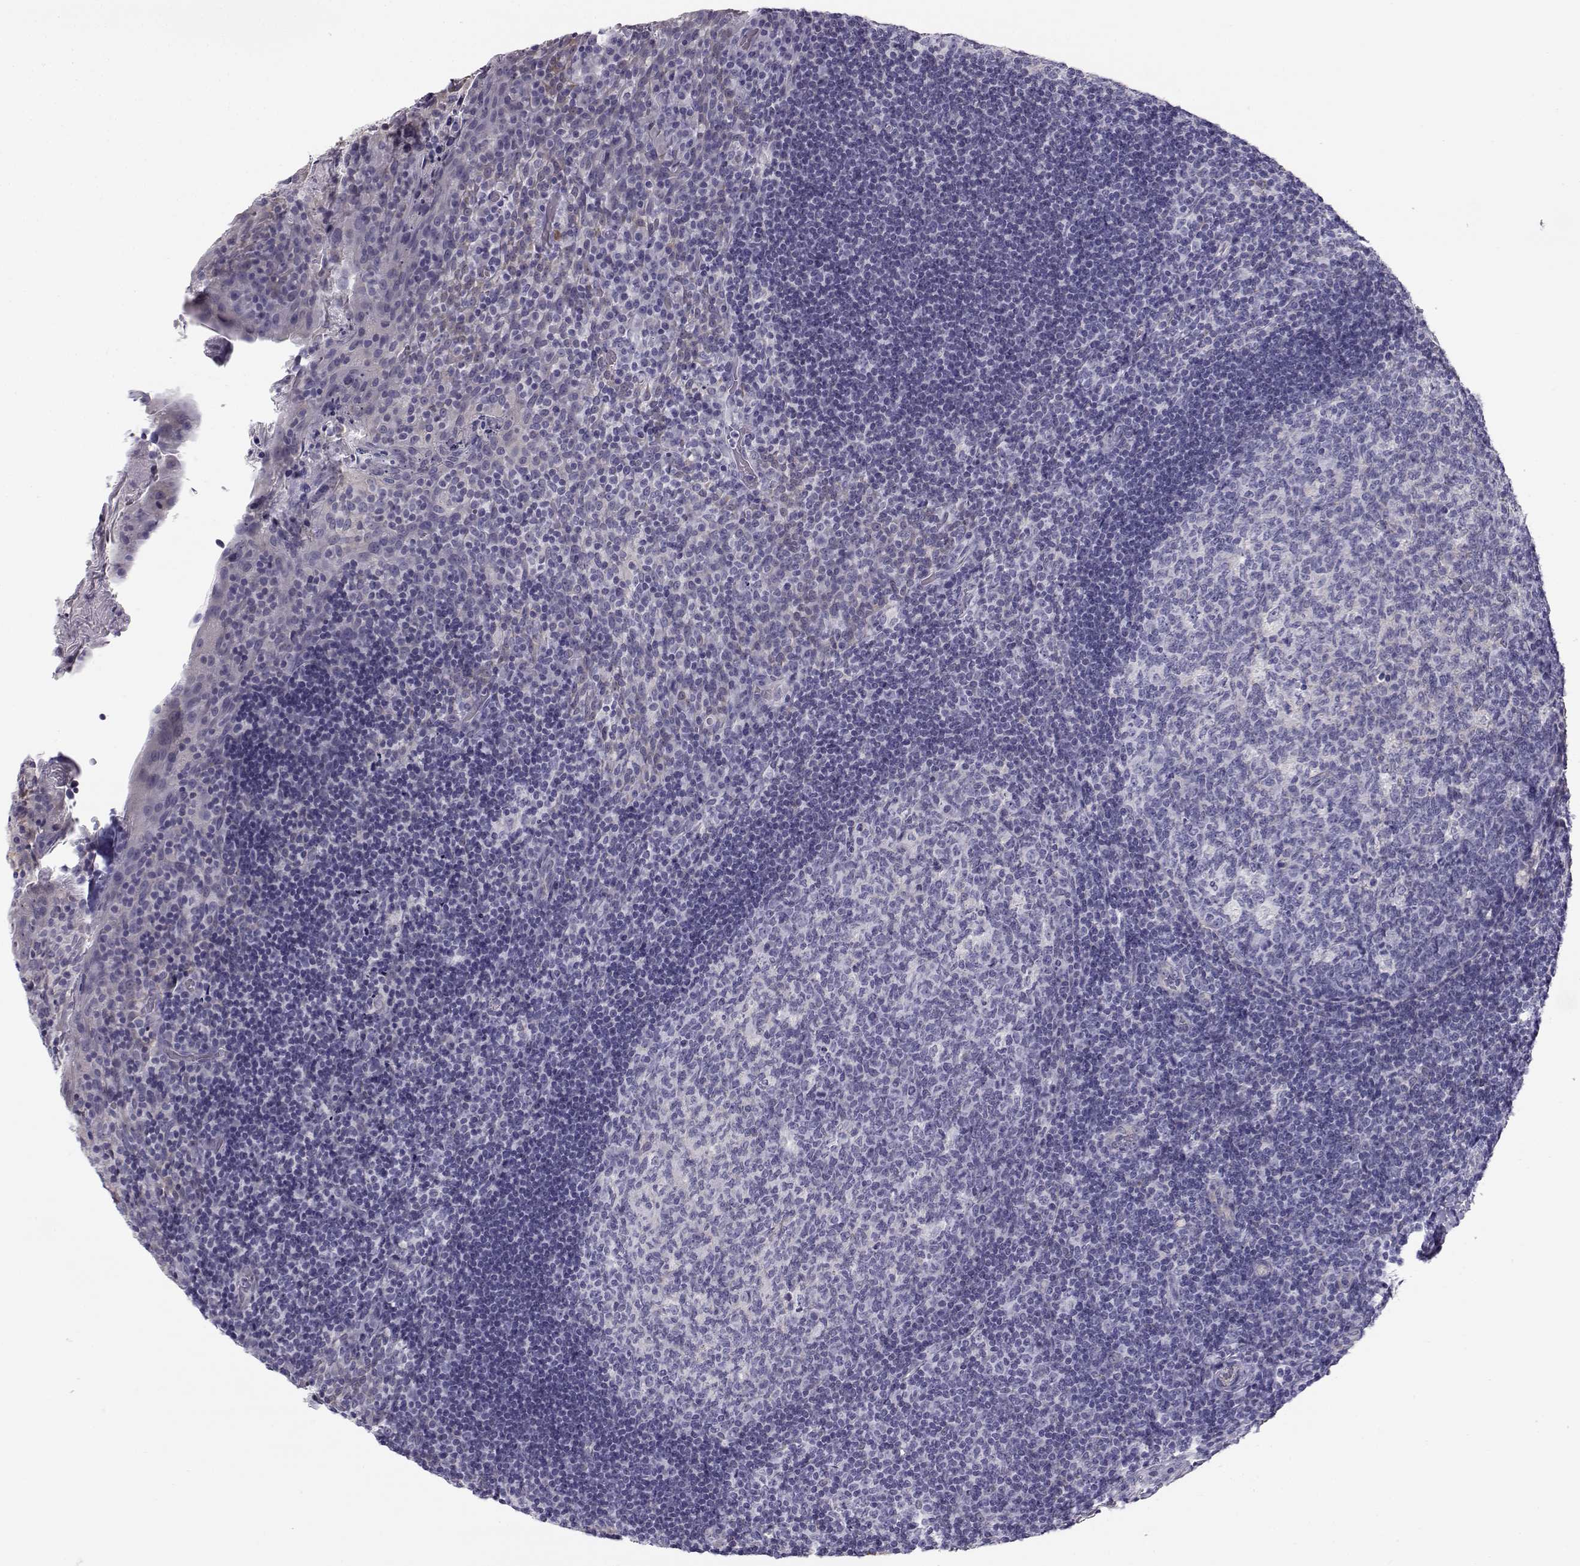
{"staining": {"intensity": "negative", "quantity": "none", "location": "none"}, "tissue": "tonsil", "cell_type": "Germinal center cells", "image_type": "normal", "snomed": [{"axis": "morphology", "description": "Normal tissue, NOS"}, {"axis": "topography", "description": "Tonsil"}], "caption": "A histopathology image of tonsil stained for a protein displays no brown staining in germinal center cells.", "gene": "KCNMB4", "patient": {"sex": "male", "age": 17}}